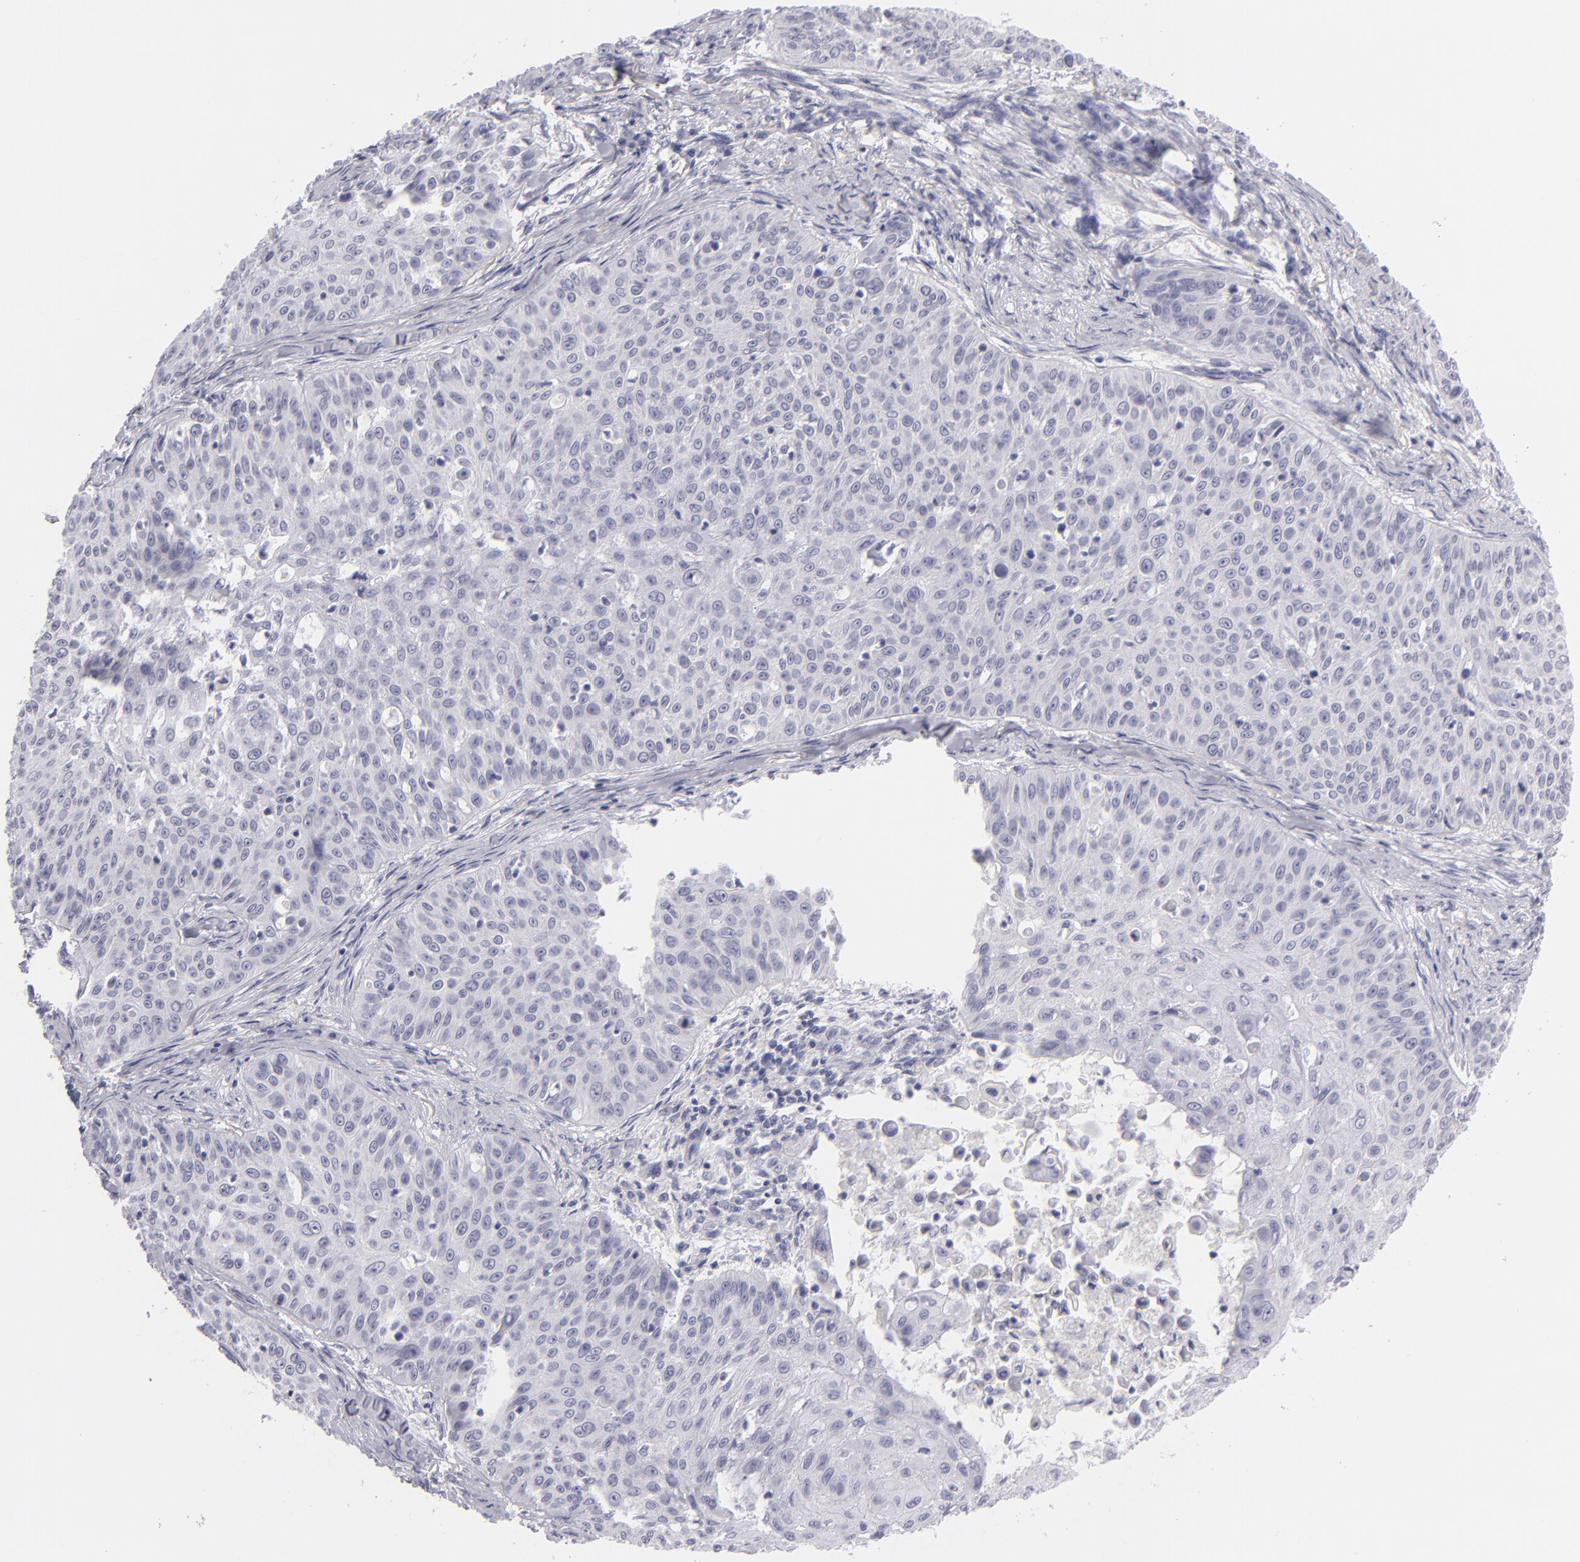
{"staining": {"intensity": "negative", "quantity": "none", "location": "none"}, "tissue": "skin cancer", "cell_type": "Tumor cells", "image_type": "cancer", "snomed": [{"axis": "morphology", "description": "Squamous cell carcinoma, NOS"}, {"axis": "topography", "description": "Skin"}], "caption": "Immunohistochemistry (IHC) histopathology image of neoplastic tissue: human squamous cell carcinoma (skin) stained with DAB (3,3'-diaminobenzidine) displays no significant protein expression in tumor cells.", "gene": "VIL1", "patient": {"sex": "male", "age": 82}}